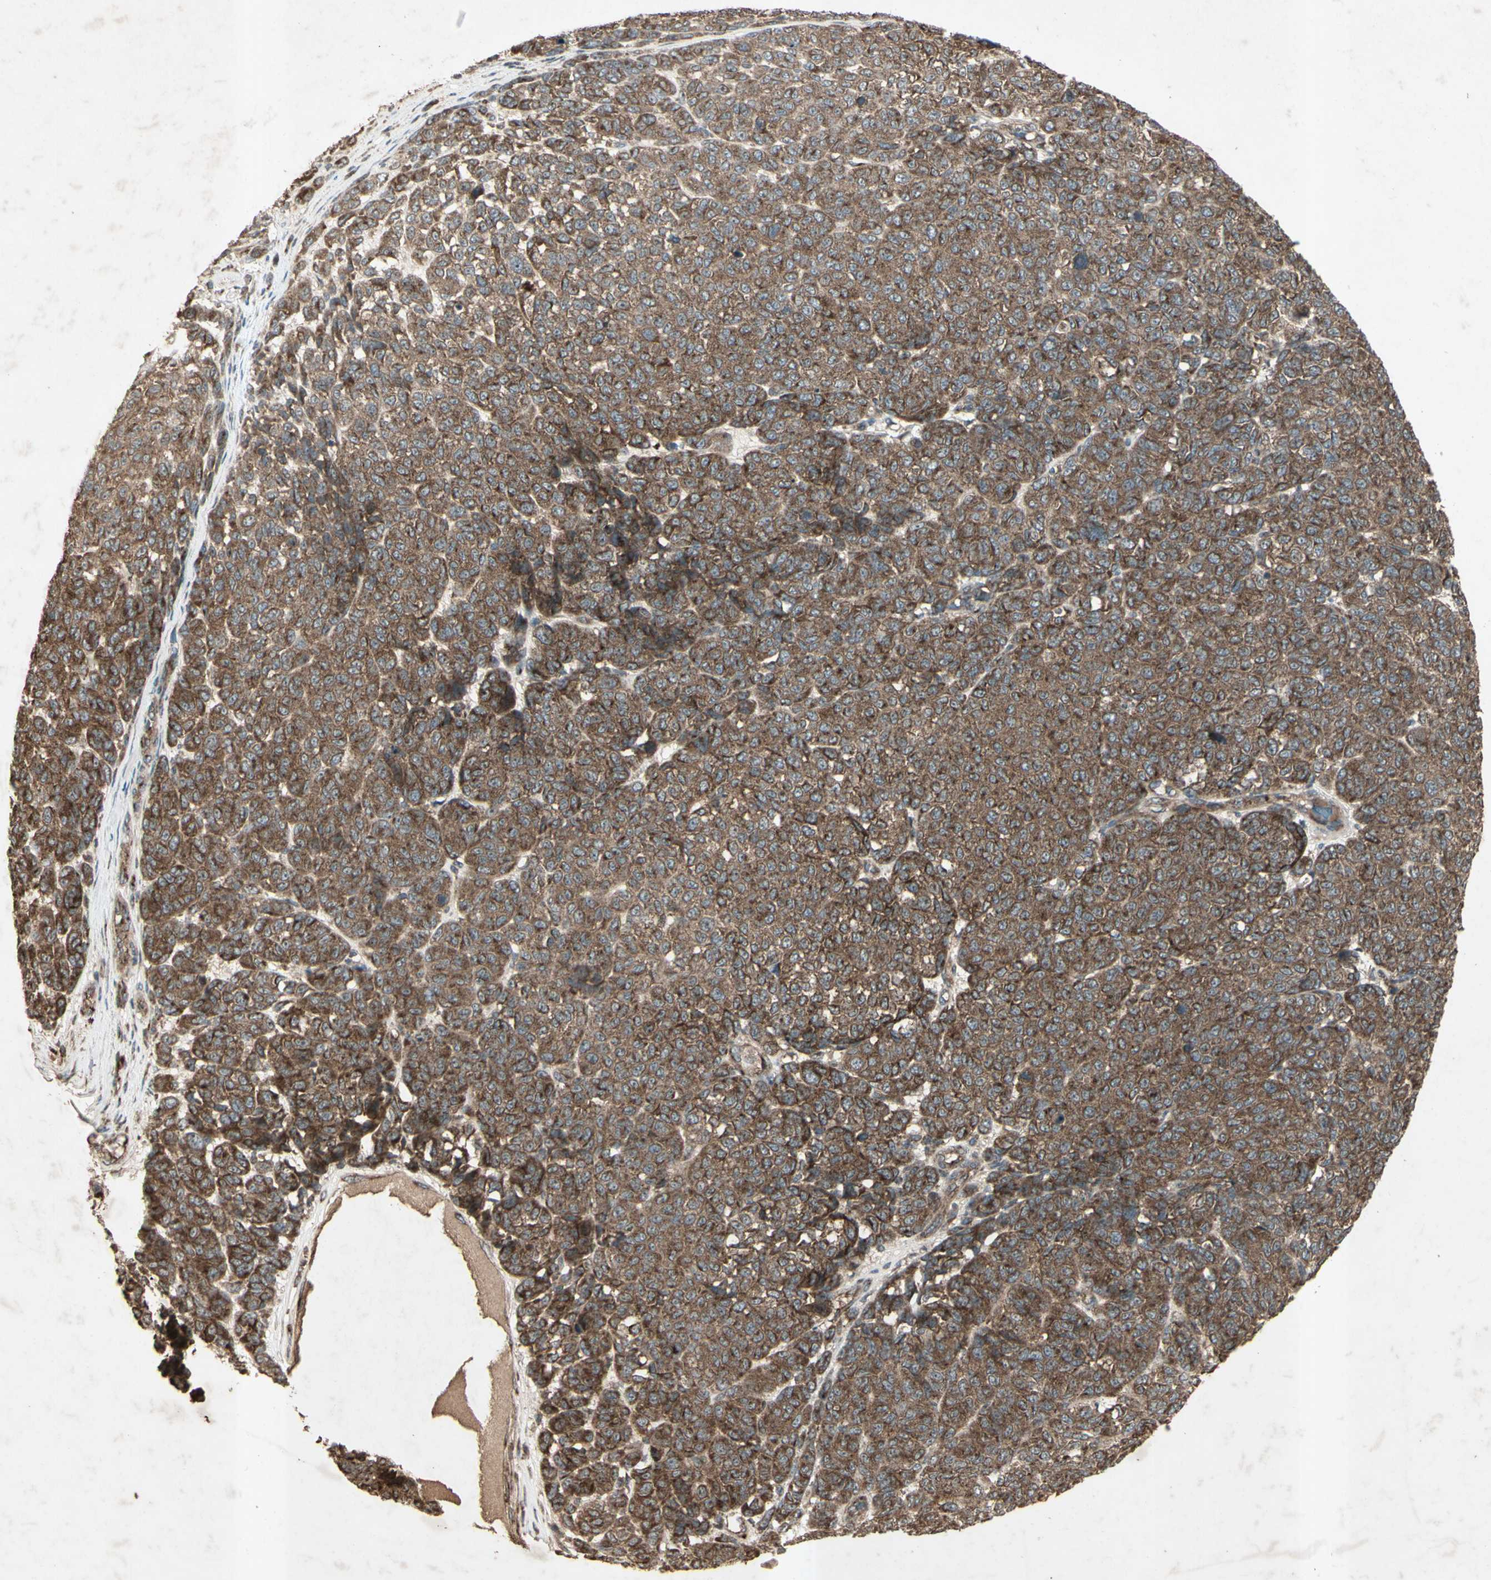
{"staining": {"intensity": "moderate", "quantity": ">75%", "location": "cytoplasmic/membranous"}, "tissue": "melanoma", "cell_type": "Tumor cells", "image_type": "cancer", "snomed": [{"axis": "morphology", "description": "Malignant melanoma, NOS"}, {"axis": "topography", "description": "Skin"}], "caption": "Human malignant melanoma stained with a protein marker reveals moderate staining in tumor cells.", "gene": "AP1G1", "patient": {"sex": "male", "age": 59}}